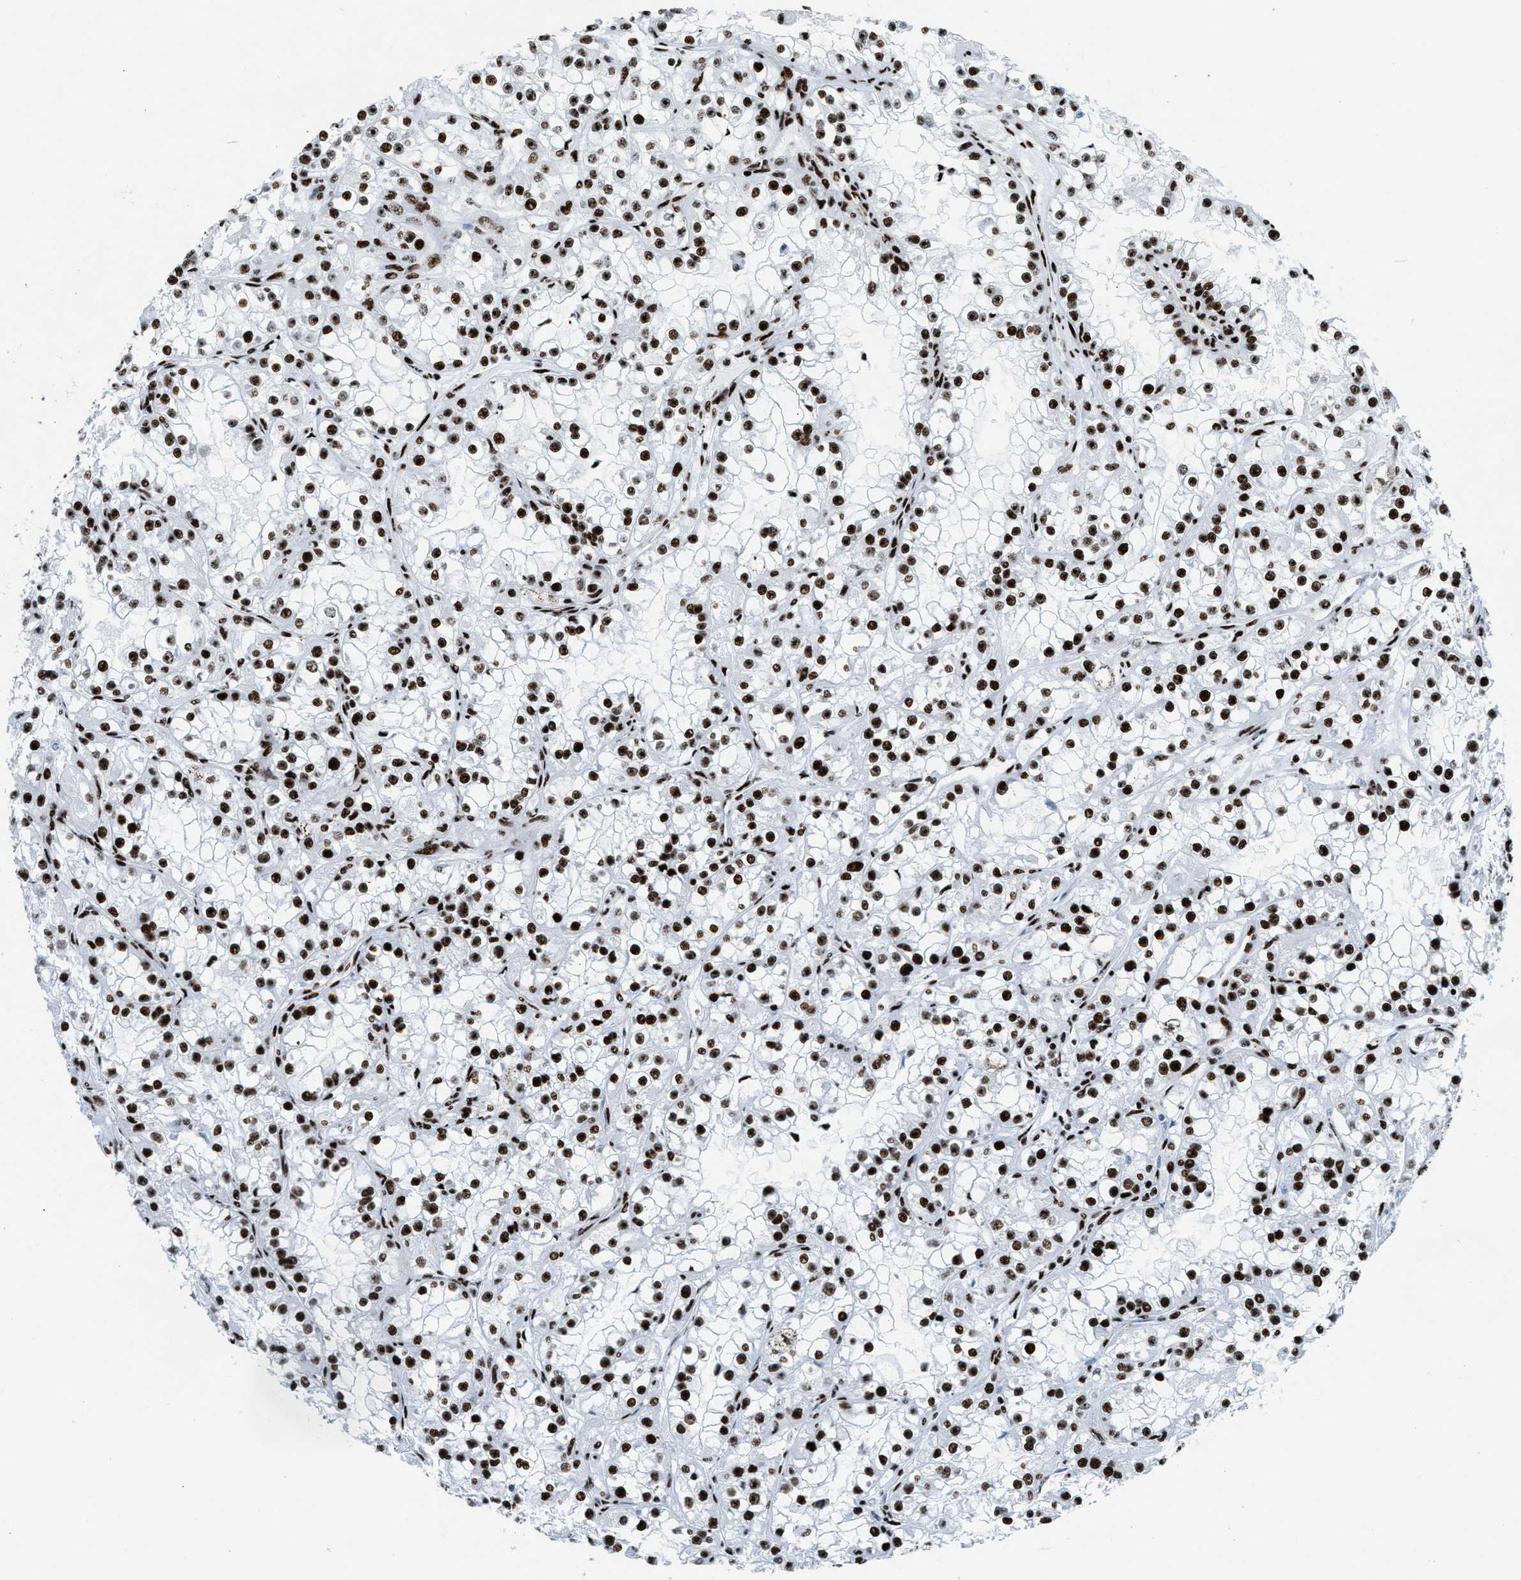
{"staining": {"intensity": "strong", "quantity": ">75%", "location": "nuclear"}, "tissue": "renal cancer", "cell_type": "Tumor cells", "image_type": "cancer", "snomed": [{"axis": "morphology", "description": "Adenocarcinoma, NOS"}, {"axis": "topography", "description": "Kidney"}], "caption": "IHC photomicrograph of human renal cancer stained for a protein (brown), which reveals high levels of strong nuclear staining in about >75% of tumor cells.", "gene": "NONO", "patient": {"sex": "female", "age": 52}}